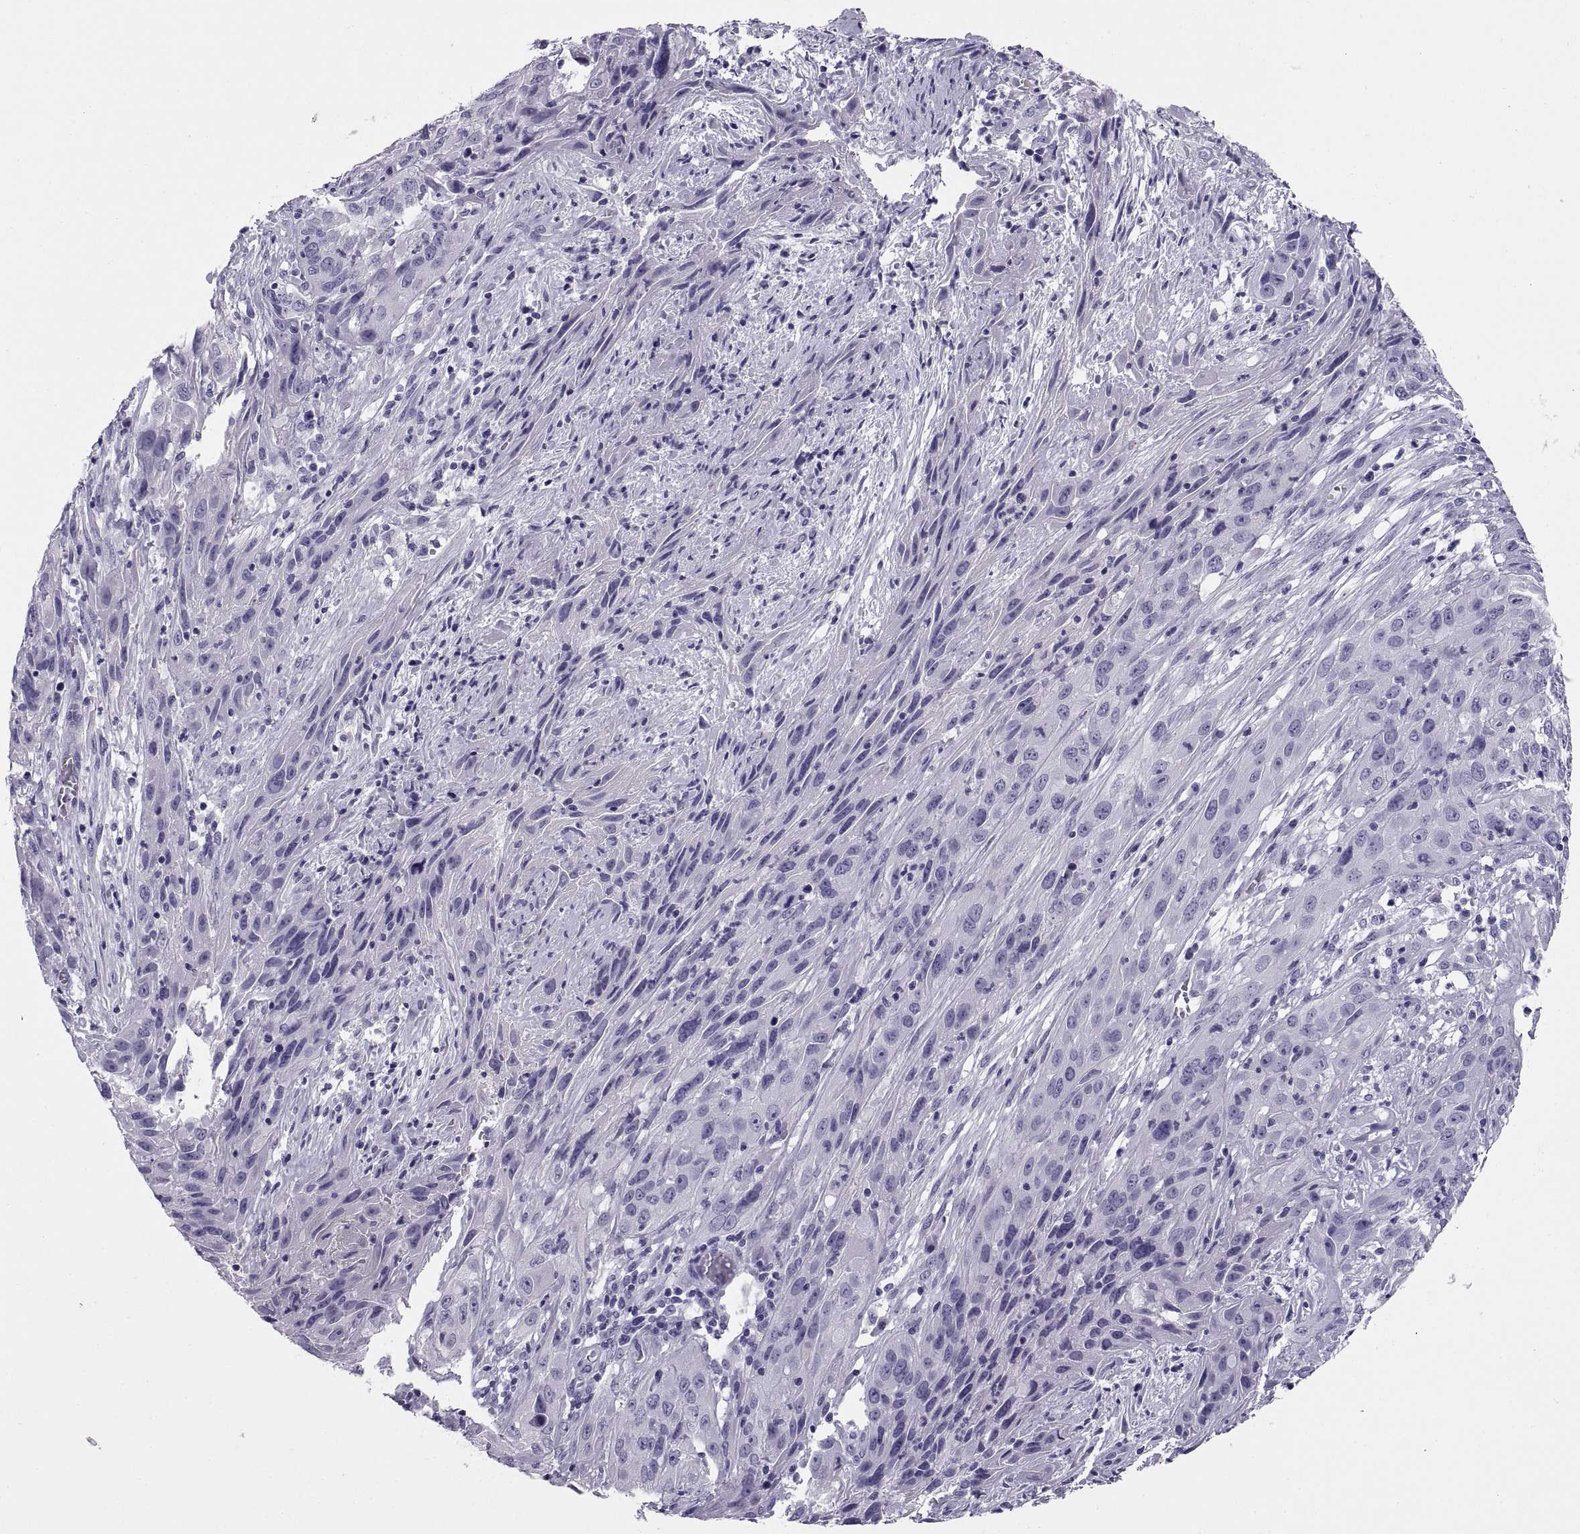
{"staining": {"intensity": "negative", "quantity": "none", "location": "none"}, "tissue": "cervical cancer", "cell_type": "Tumor cells", "image_type": "cancer", "snomed": [{"axis": "morphology", "description": "Squamous cell carcinoma, NOS"}, {"axis": "topography", "description": "Cervix"}], "caption": "There is no significant positivity in tumor cells of cervical cancer.", "gene": "RGS20", "patient": {"sex": "female", "age": 32}}